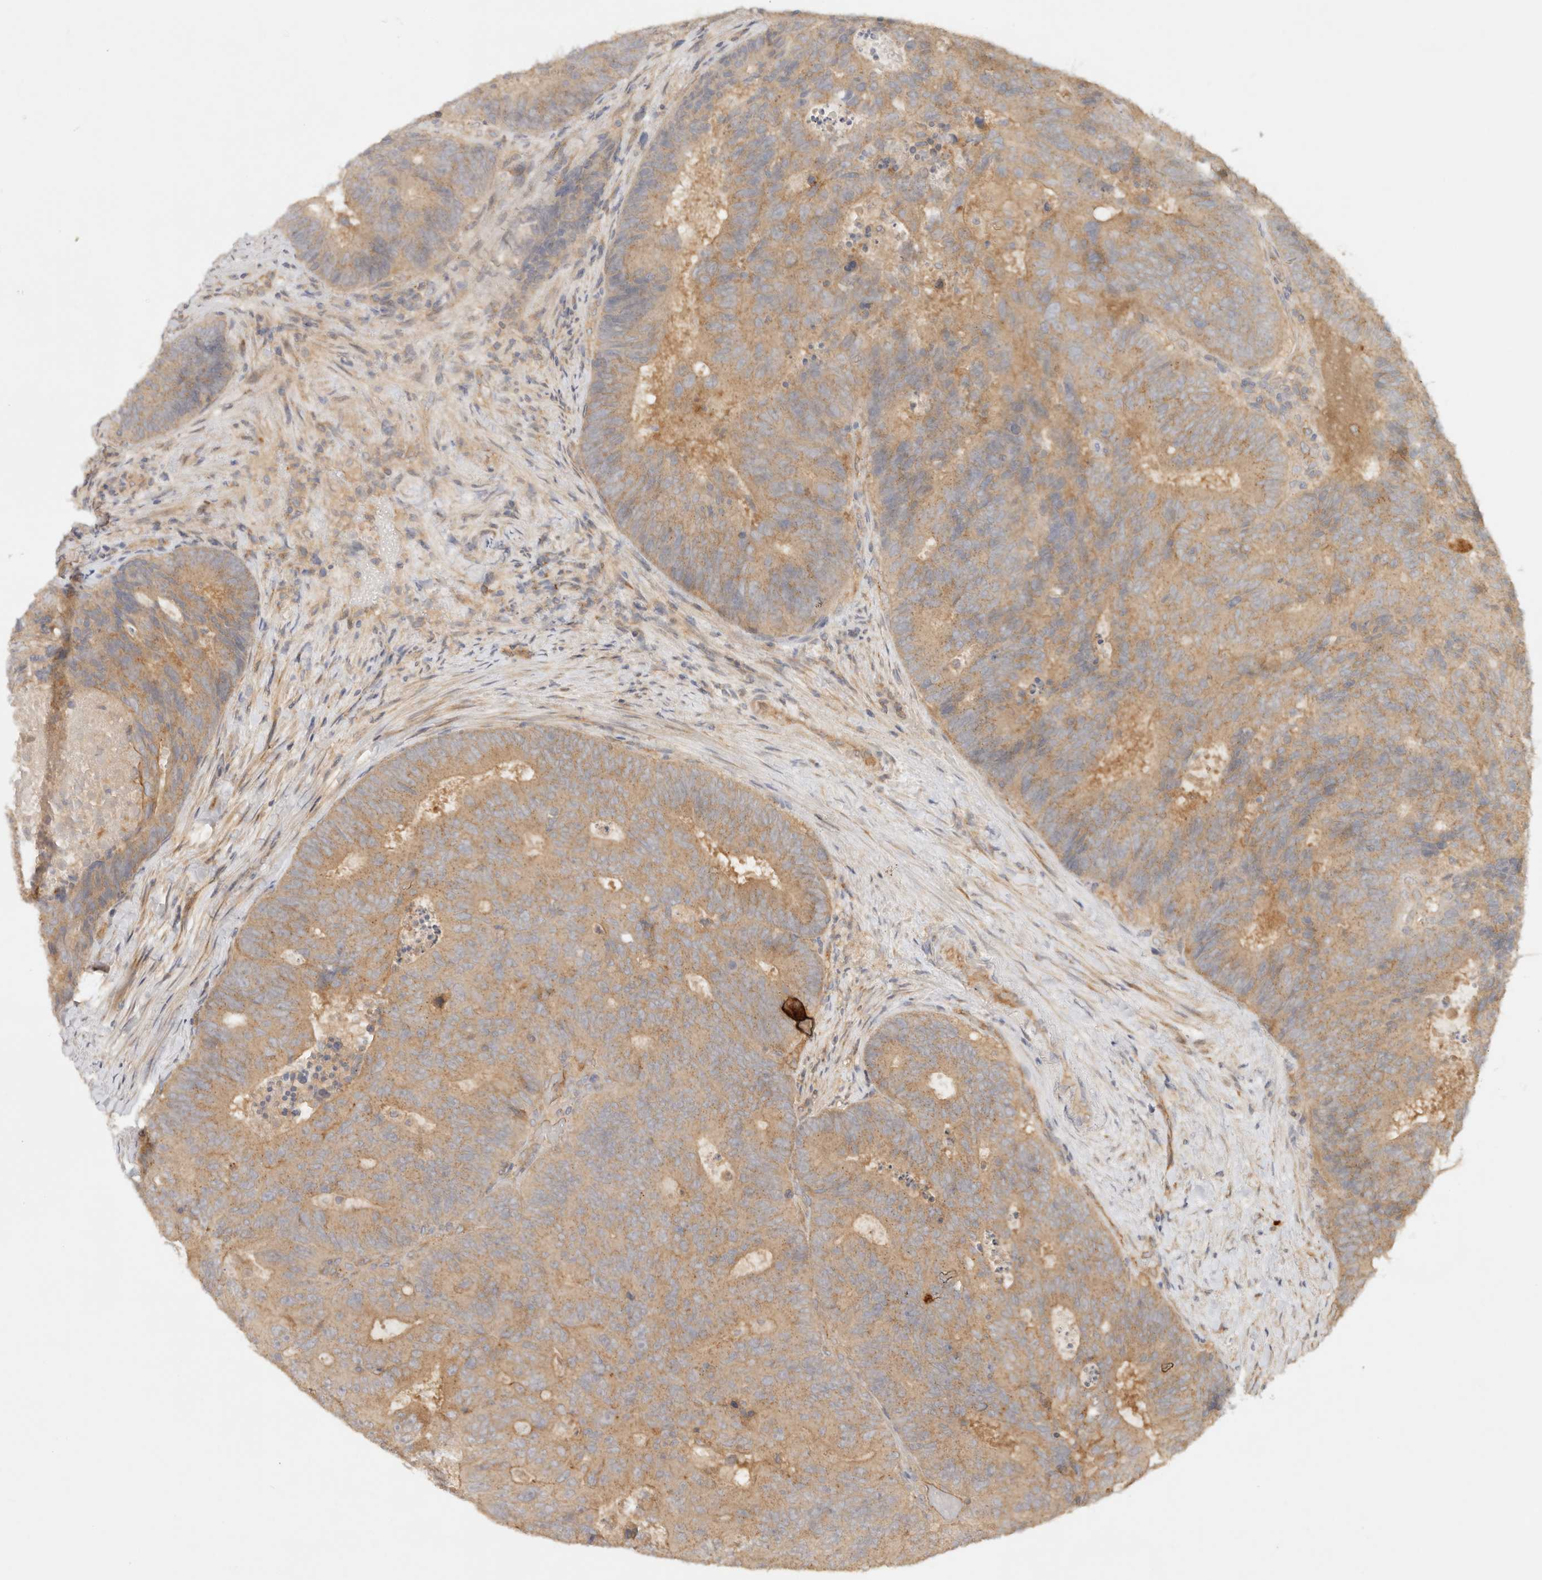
{"staining": {"intensity": "moderate", "quantity": ">75%", "location": "cytoplasmic/membranous"}, "tissue": "colorectal cancer", "cell_type": "Tumor cells", "image_type": "cancer", "snomed": [{"axis": "morphology", "description": "Adenocarcinoma, NOS"}, {"axis": "topography", "description": "Colon"}], "caption": "Brown immunohistochemical staining in human colorectal cancer reveals moderate cytoplasmic/membranous positivity in about >75% of tumor cells.", "gene": "HECTD3", "patient": {"sex": "male", "age": 87}}